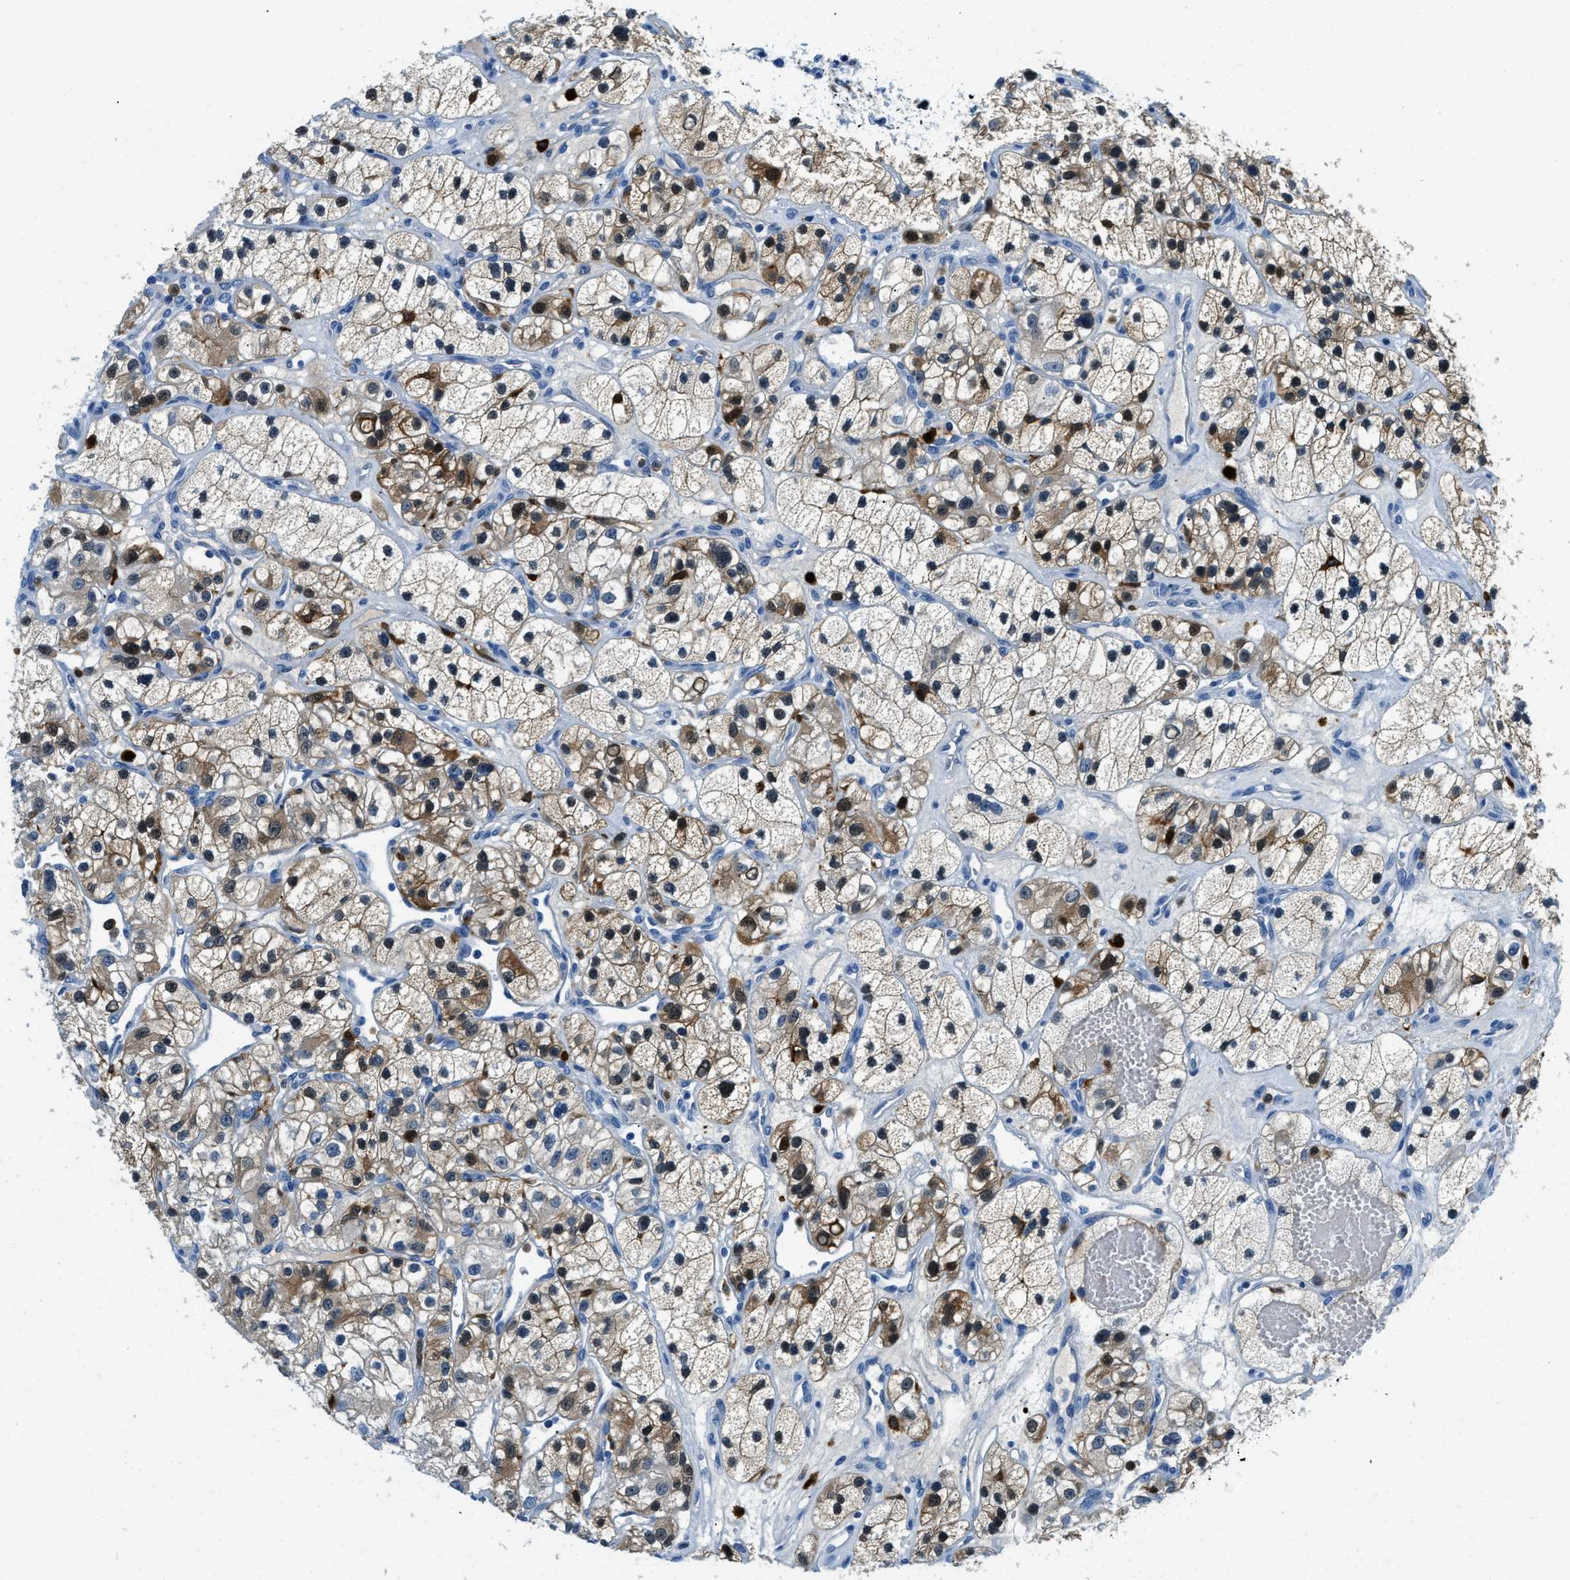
{"staining": {"intensity": "moderate", "quantity": "25%-75%", "location": "cytoplasmic/membranous,nuclear"}, "tissue": "renal cancer", "cell_type": "Tumor cells", "image_type": "cancer", "snomed": [{"axis": "morphology", "description": "Adenocarcinoma, NOS"}, {"axis": "topography", "description": "Kidney"}], "caption": "The histopathology image exhibits immunohistochemical staining of renal cancer. There is moderate cytoplasmic/membranous and nuclear expression is identified in about 25%-75% of tumor cells. Immunohistochemistry (ihc) stains the protein in brown and the nuclei are stained blue.", "gene": "CAPG", "patient": {"sex": "female", "age": 57}}